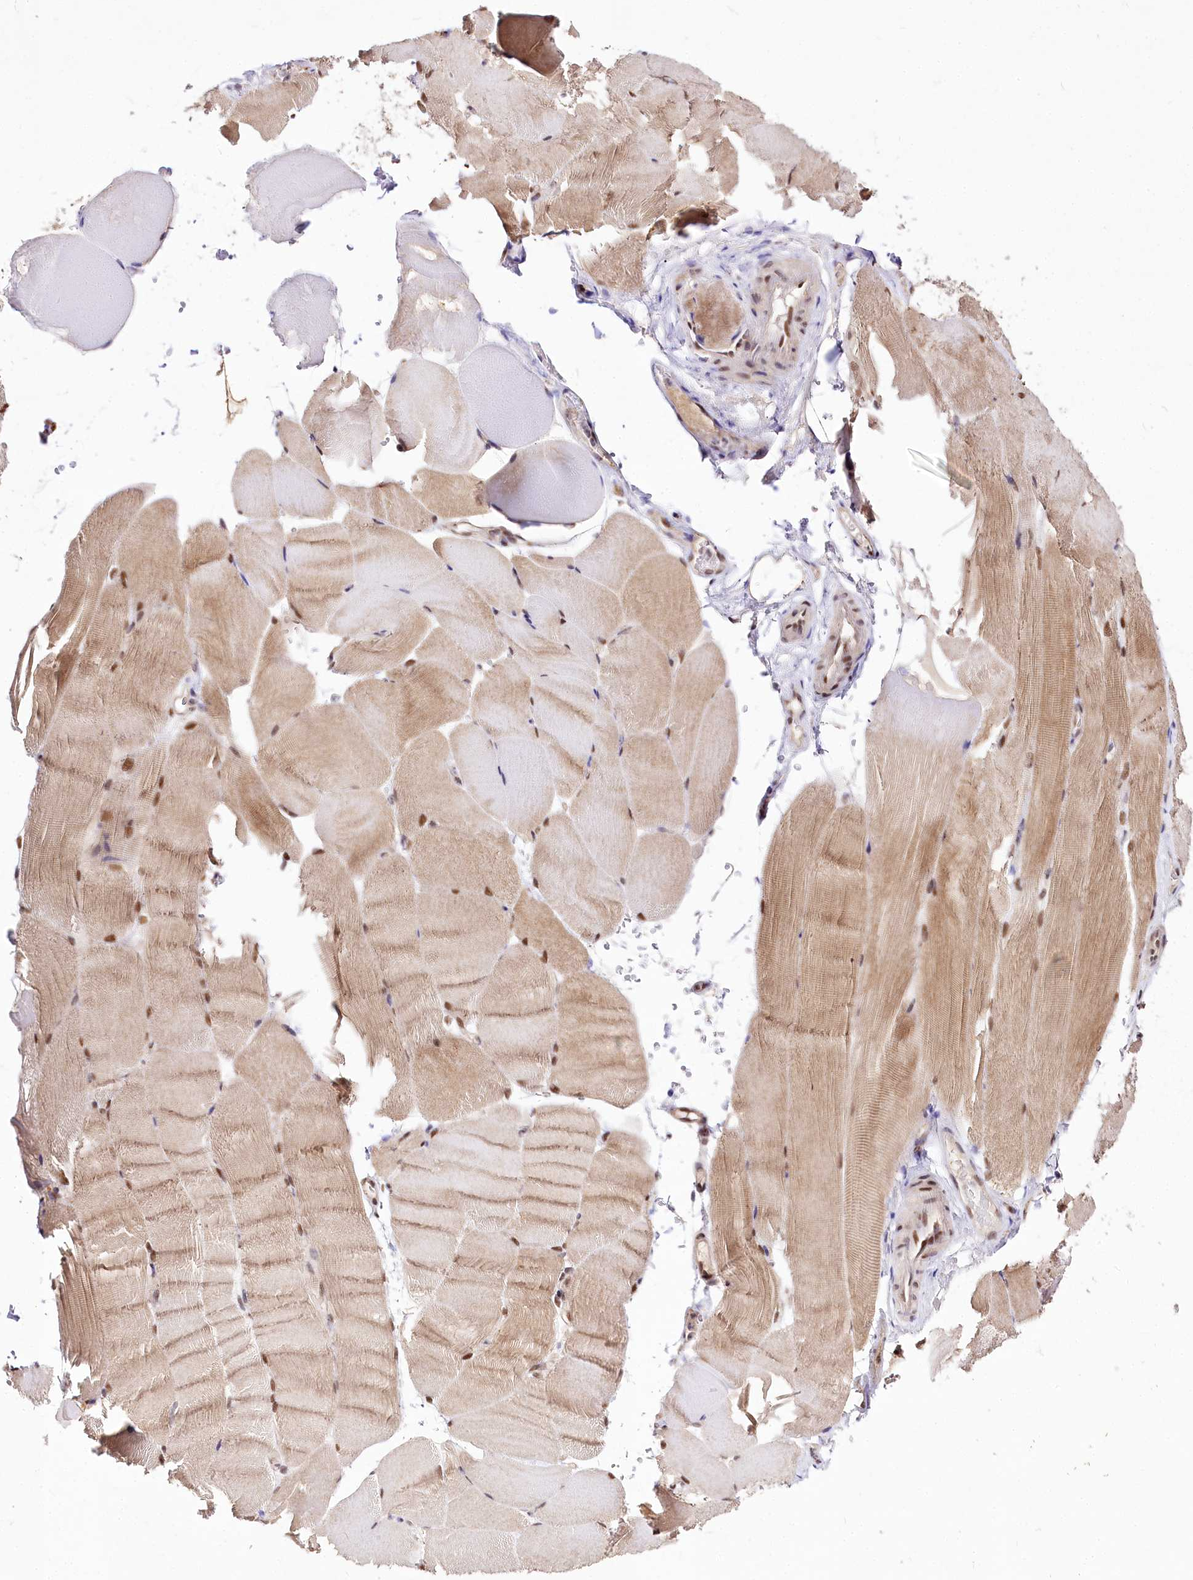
{"staining": {"intensity": "moderate", "quantity": ">75%", "location": "cytoplasmic/membranous,nuclear"}, "tissue": "skeletal muscle", "cell_type": "Myocytes", "image_type": "normal", "snomed": [{"axis": "morphology", "description": "Normal tissue, NOS"}, {"axis": "topography", "description": "Skeletal muscle"}, {"axis": "topography", "description": "Parathyroid gland"}], "caption": "This image shows immunohistochemistry staining of benign skeletal muscle, with medium moderate cytoplasmic/membranous,nuclear staining in approximately >75% of myocytes.", "gene": "POLA2", "patient": {"sex": "female", "age": 37}}